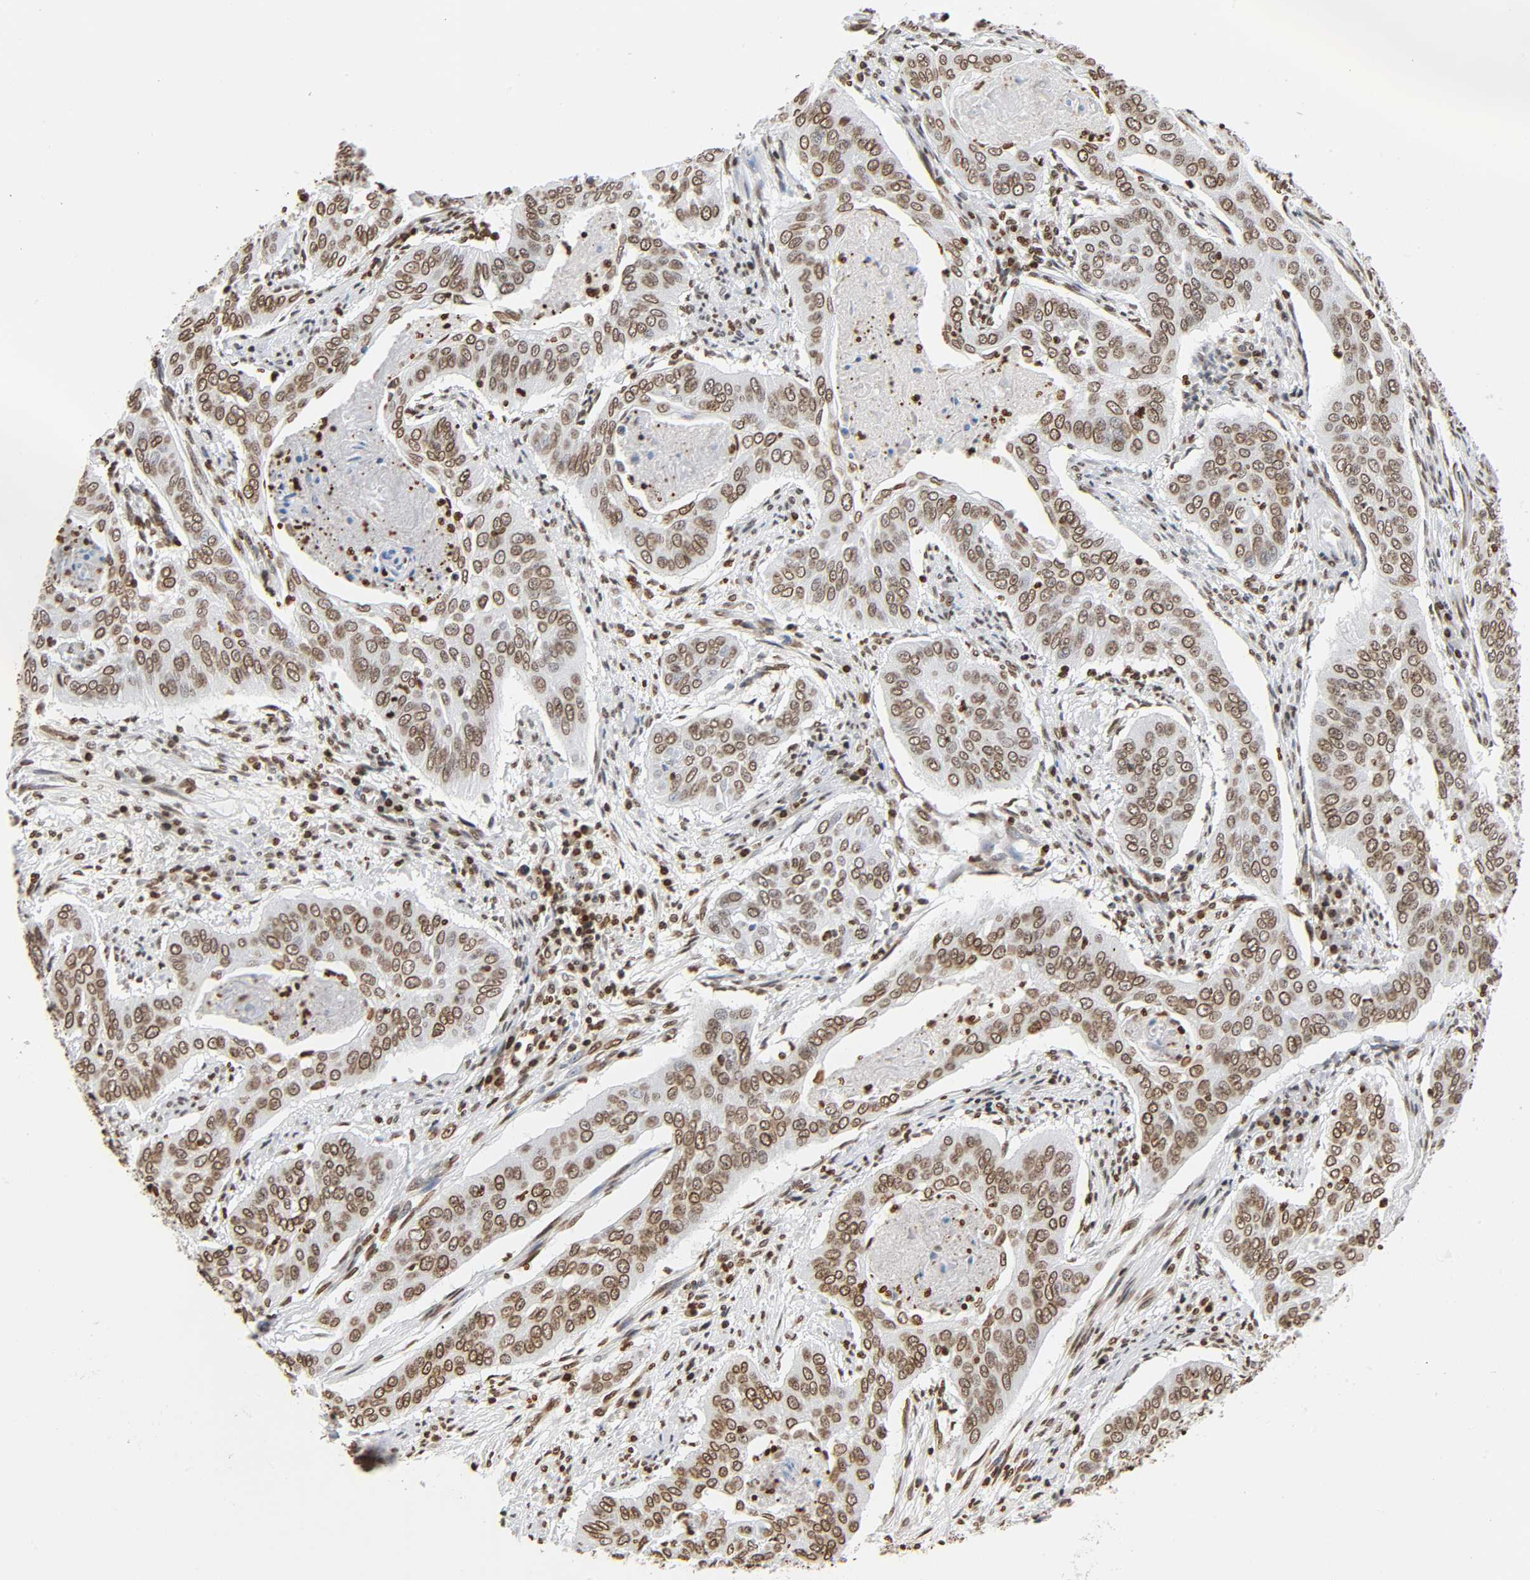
{"staining": {"intensity": "moderate", "quantity": ">75%", "location": "nuclear"}, "tissue": "cervical cancer", "cell_type": "Tumor cells", "image_type": "cancer", "snomed": [{"axis": "morphology", "description": "Squamous cell carcinoma, NOS"}, {"axis": "topography", "description": "Cervix"}], "caption": "Squamous cell carcinoma (cervical) stained with a protein marker demonstrates moderate staining in tumor cells.", "gene": "HOXA6", "patient": {"sex": "female", "age": 39}}